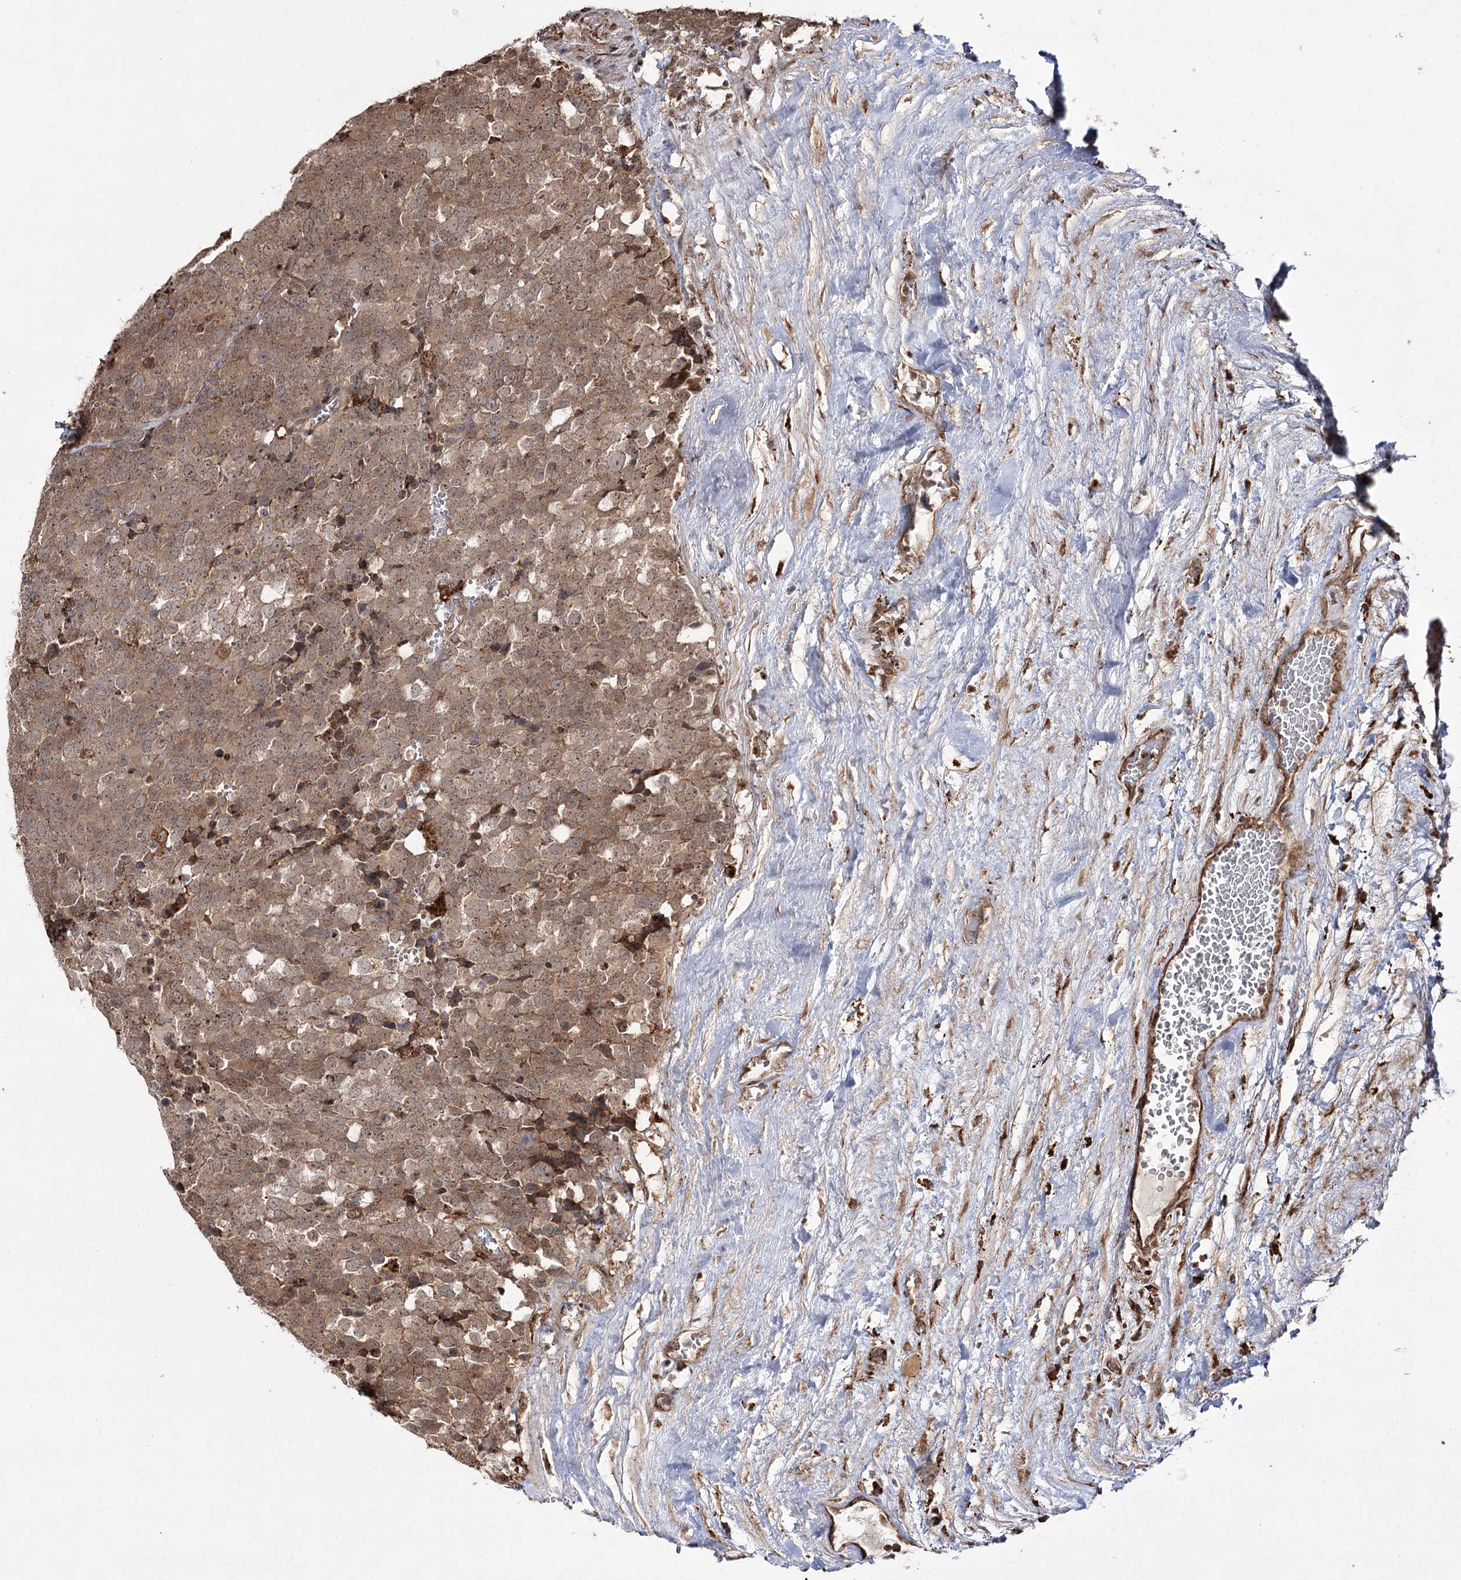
{"staining": {"intensity": "moderate", "quantity": ">75%", "location": "cytoplasmic/membranous"}, "tissue": "testis cancer", "cell_type": "Tumor cells", "image_type": "cancer", "snomed": [{"axis": "morphology", "description": "Seminoma, NOS"}, {"axis": "topography", "description": "Testis"}], "caption": "An IHC micrograph of neoplastic tissue is shown. Protein staining in brown labels moderate cytoplasmic/membranous positivity in seminoma (testis) within tumor cells. (DAB IHC with brightfield microscopy, high magnification).", "gene": "FANCL", "patient": {"sex": "male", "age": 71}}